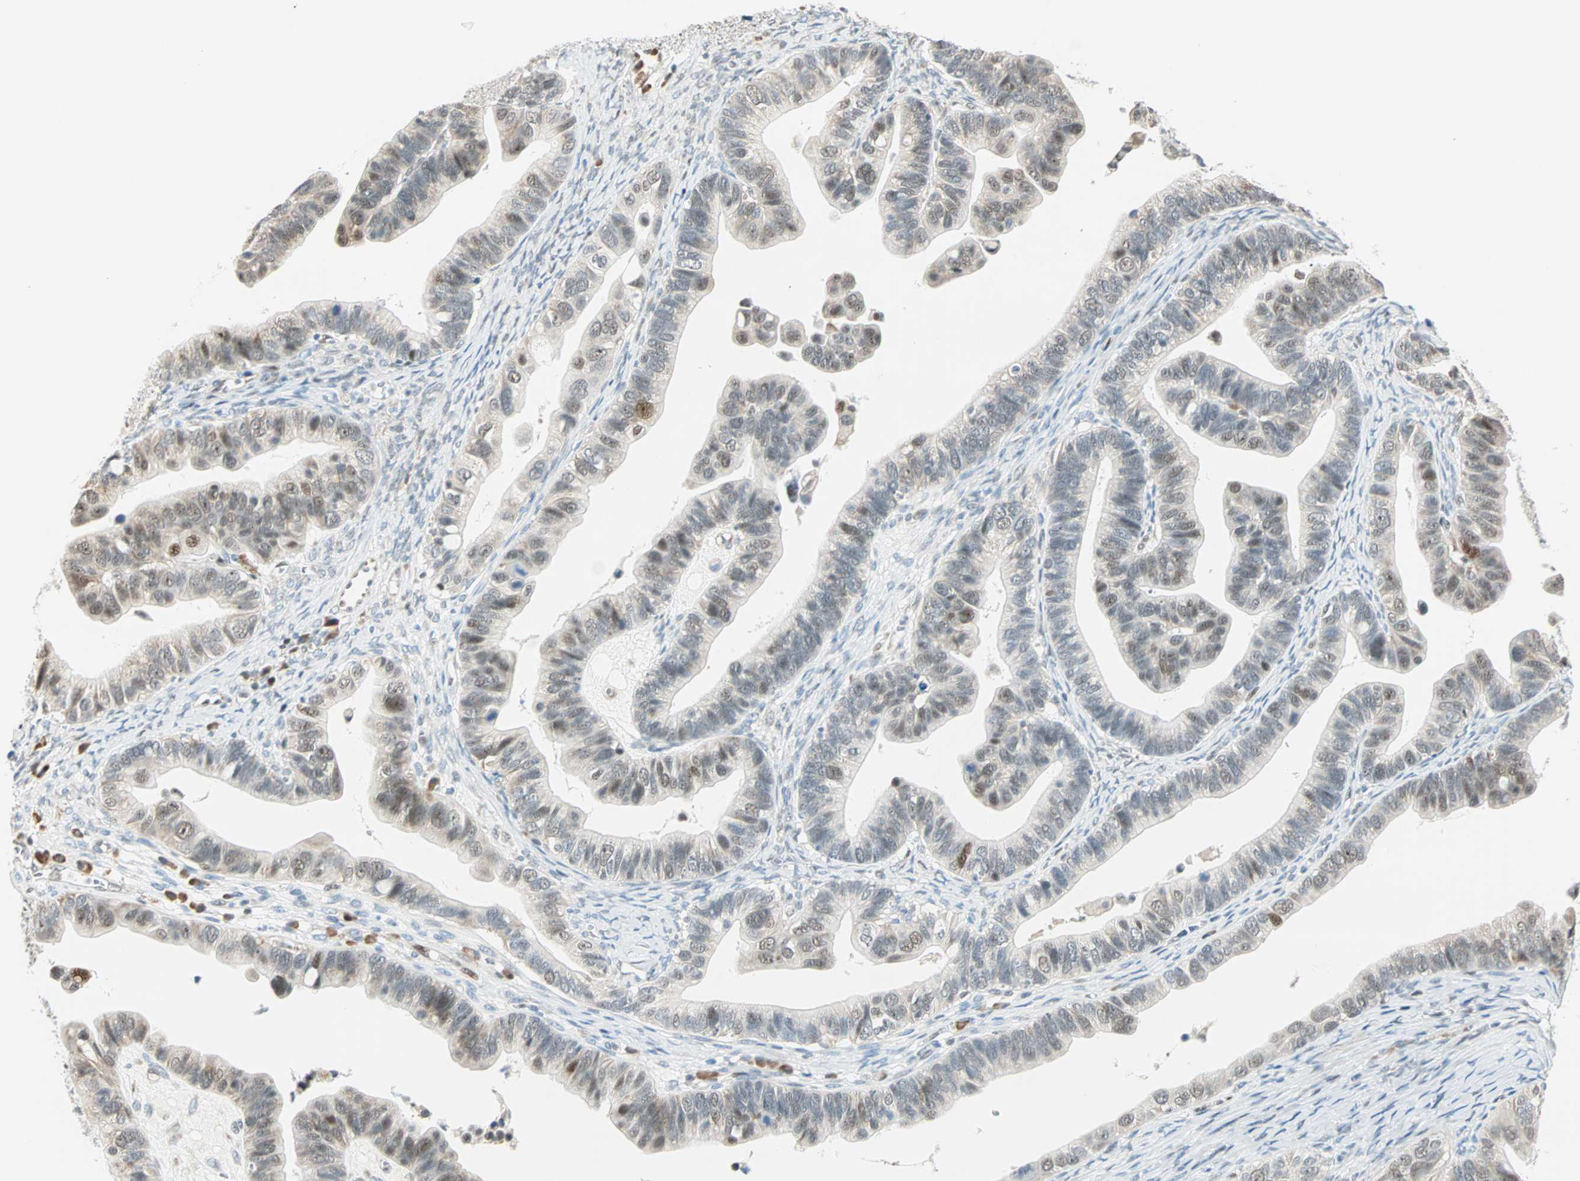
{"staining": {"intensity": "strong", "quantity": ">75%", "location": "cytoplasmic/membranous,nuclear"}, "tissue": "ovarian cancer", "cell_type": "Tumor cells", "image_type": "cancer", "snomed": [{"axis": "morphology", "description": "Cystadenocarcinoma, serous, NOS"}, {"axis": "topography", "description": "Ovary"}], "caption": "Approximately >75% of tumor cells in human serous cystadenocarcinoma (ovarian) demonstrate strong cytoplasmic/membranous and nuclear protein staining as visualized by brown immunohistochemical staining.", "gene": "MSX2", "patient": {"sex": "female", "age": 56}}